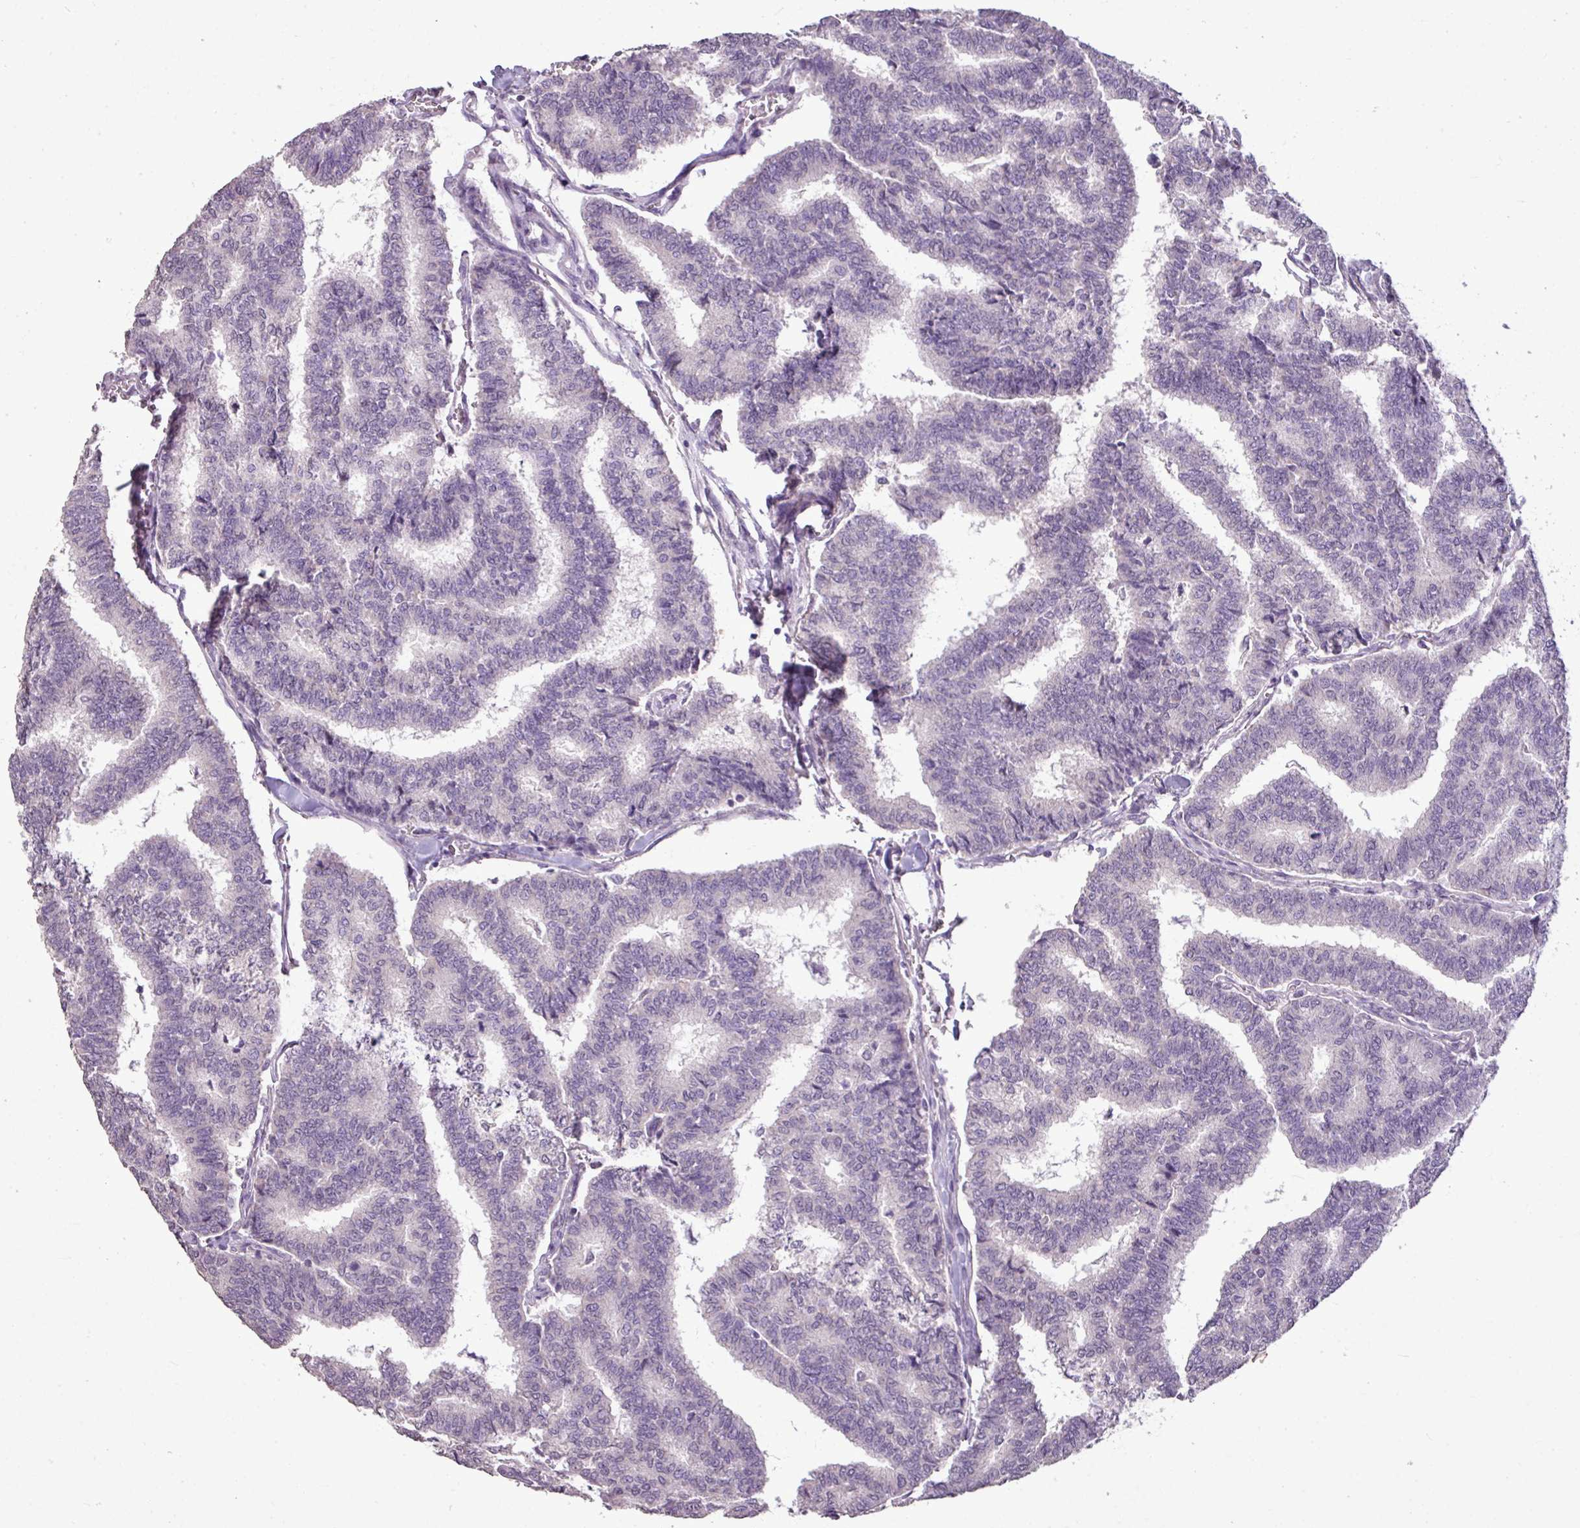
{"staining": {"intensity": "negative", "quantity": "none", "location": "none"}, "tissue": "thyroid cancer", "cell_type": "Tumor cells", "image_type": "cancer", "snomed": [{"axis": "morphology", "description": "Papillary adenocarcinoma, NOS"}, {"axis": "topography", "description": "Thyroid gland"}], "caption": "A histopathology image of human thyroid cancer (papillary adenocarcinoma) is negative for staining in tumor cells. Brightfield microscopy of immunohistochemistry stained with DAB (3,3'-diaminobenzidine) (brown) and hematoxylin (blue), captured at high magnification.", "gene": "ALDH2", "patient": {"sex": "female", "age": 35}}